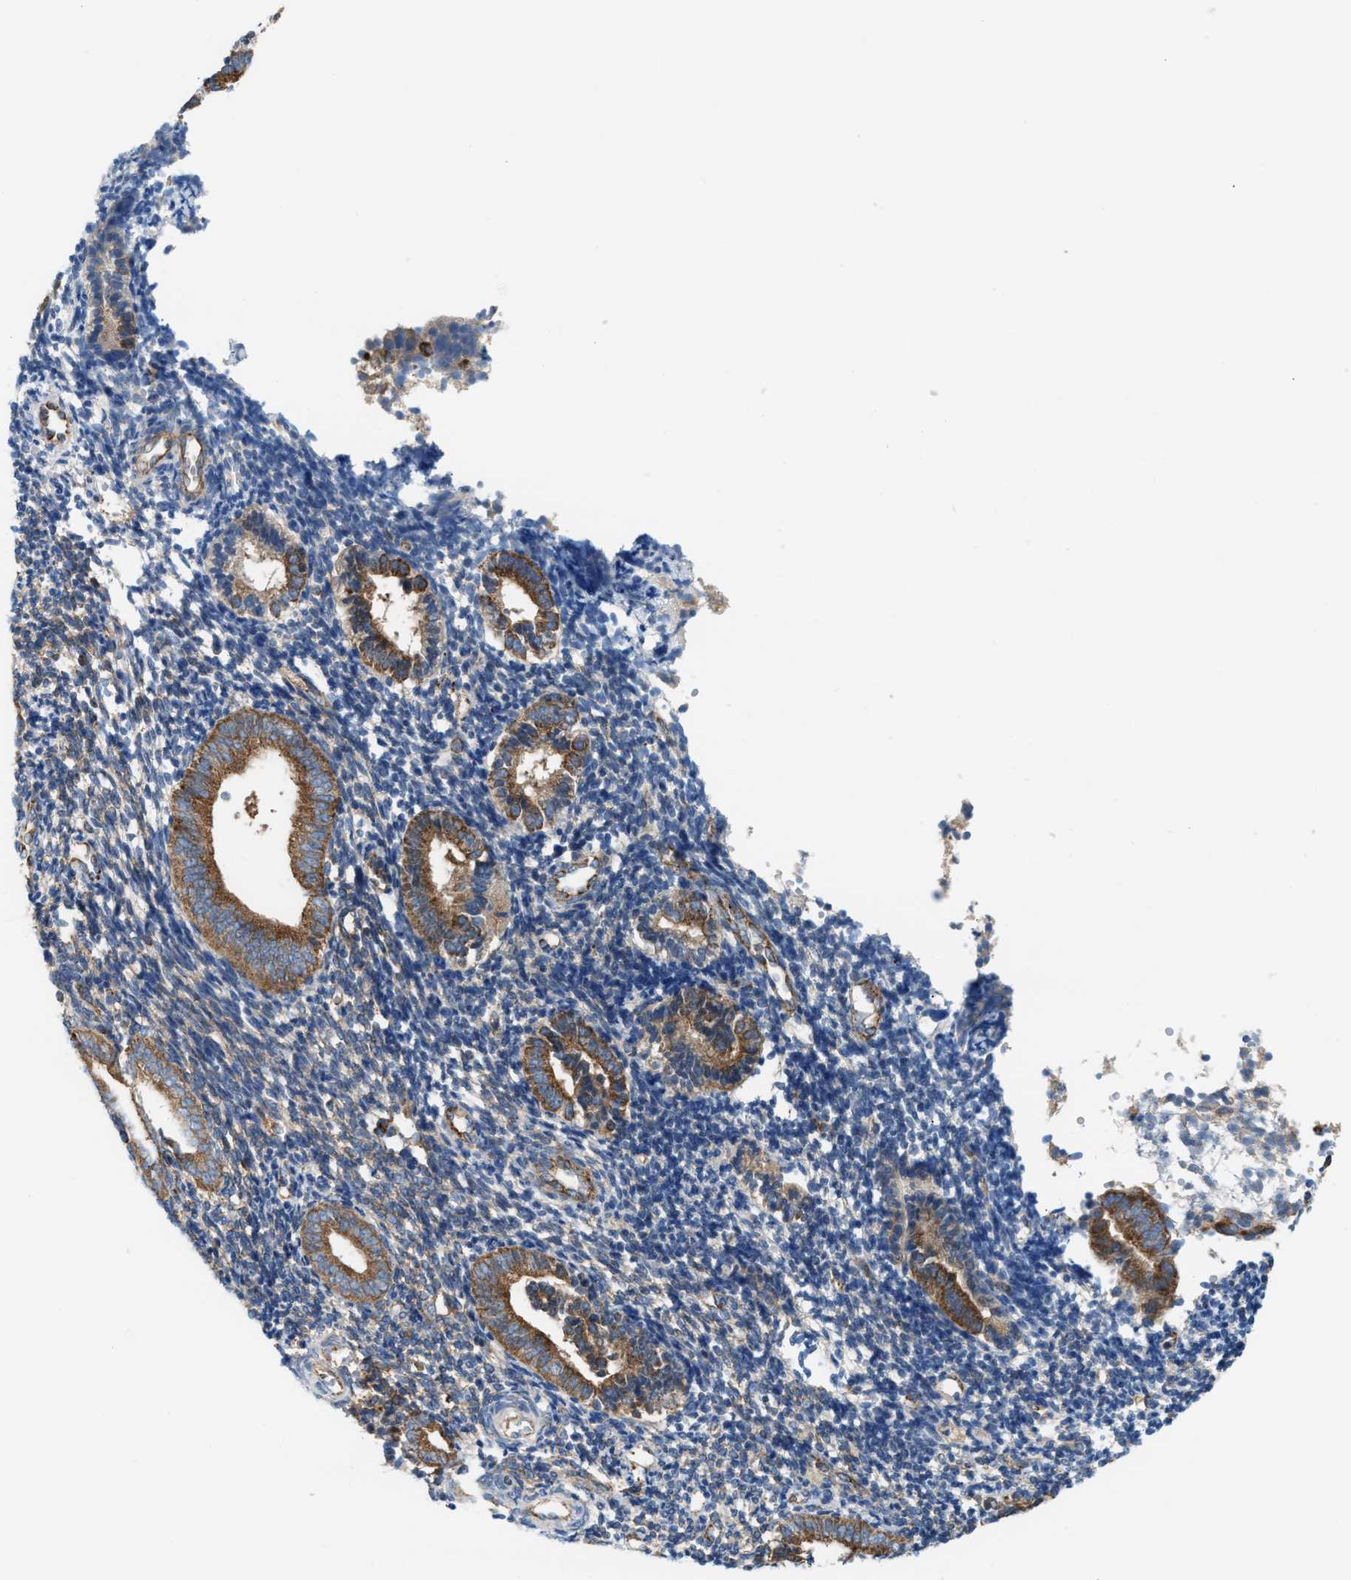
{"staining": {"intensity": "negative", "quantity": "none", "location": "none"}, "tissue": "endometrium", "cell_type": "Cells in endometrial stroma", "image_type": "normal", "snomed": [{"axis": "morphology", "description": "Normal tissue, NOS"}, {"axis": "topography", "description": "Uterus"}, {"axis": "topography", "description": "Endometrium"}], "caption": "Human endometrium stained for a protein using immunohistochemistry (IHC) displays no staining in cells in endometrial stroma.", "gene": "TBC1D15", "patient": {"sex": "female", "age": 33}}